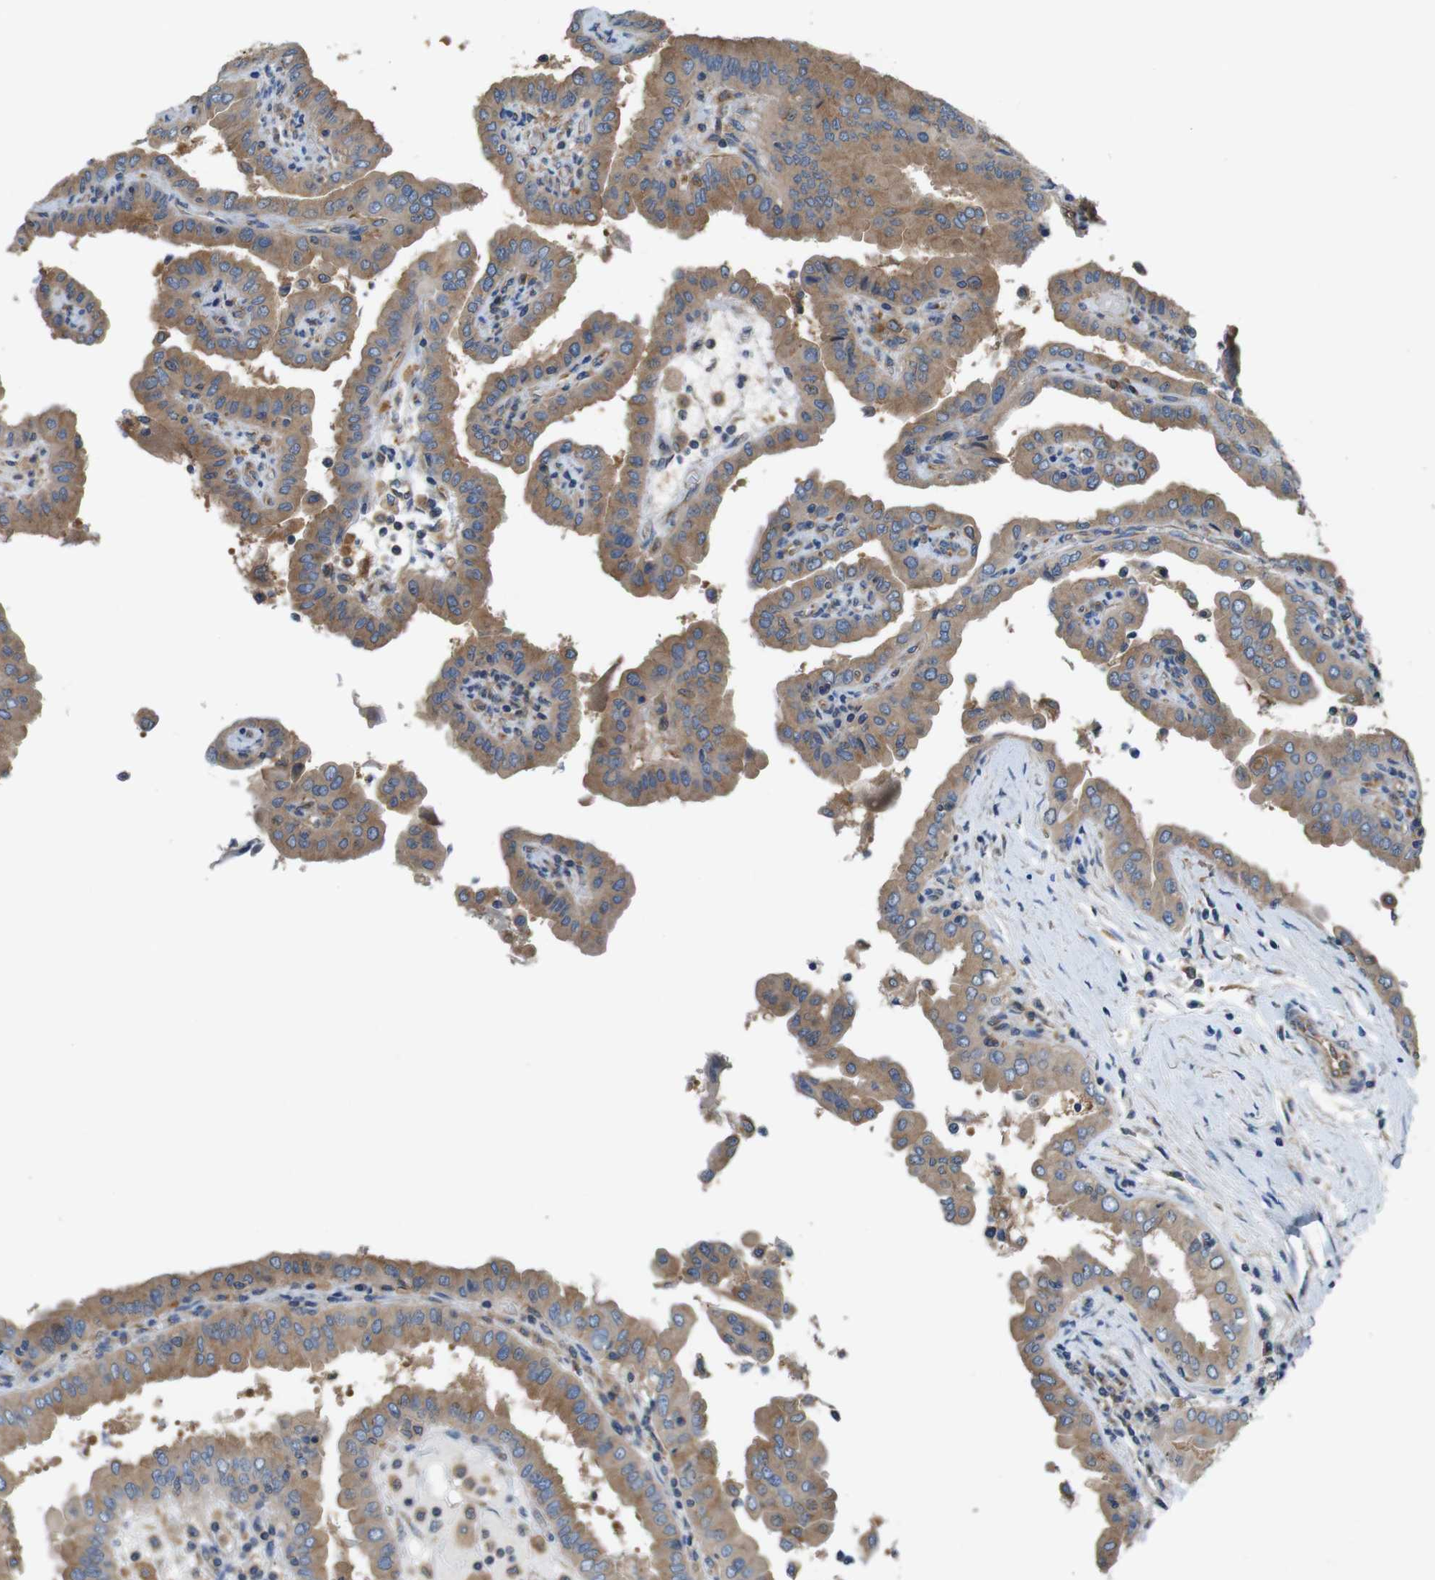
{"staining": {"intensity": "moderate", "quantity": ">75%", "location": "cytoplasmic/membranous"}, "tissue": "thyroid cancer", "cell_type": "Tumor cells", "image_type": "cancer", "snomed": [{"axis": "morphology", "description": "Papillary adenocarcinoma, NOS"}, {"axis": "topography", "description": "Thyroid gland"}], "caption": "A medium amount of moderate cytoplasmic/membranous expression is present in approximately >75% of tumor cells in thyroid cancer tissue.", "gene": "DCTN1", "patient": {"sex": "male", "age": 33}}